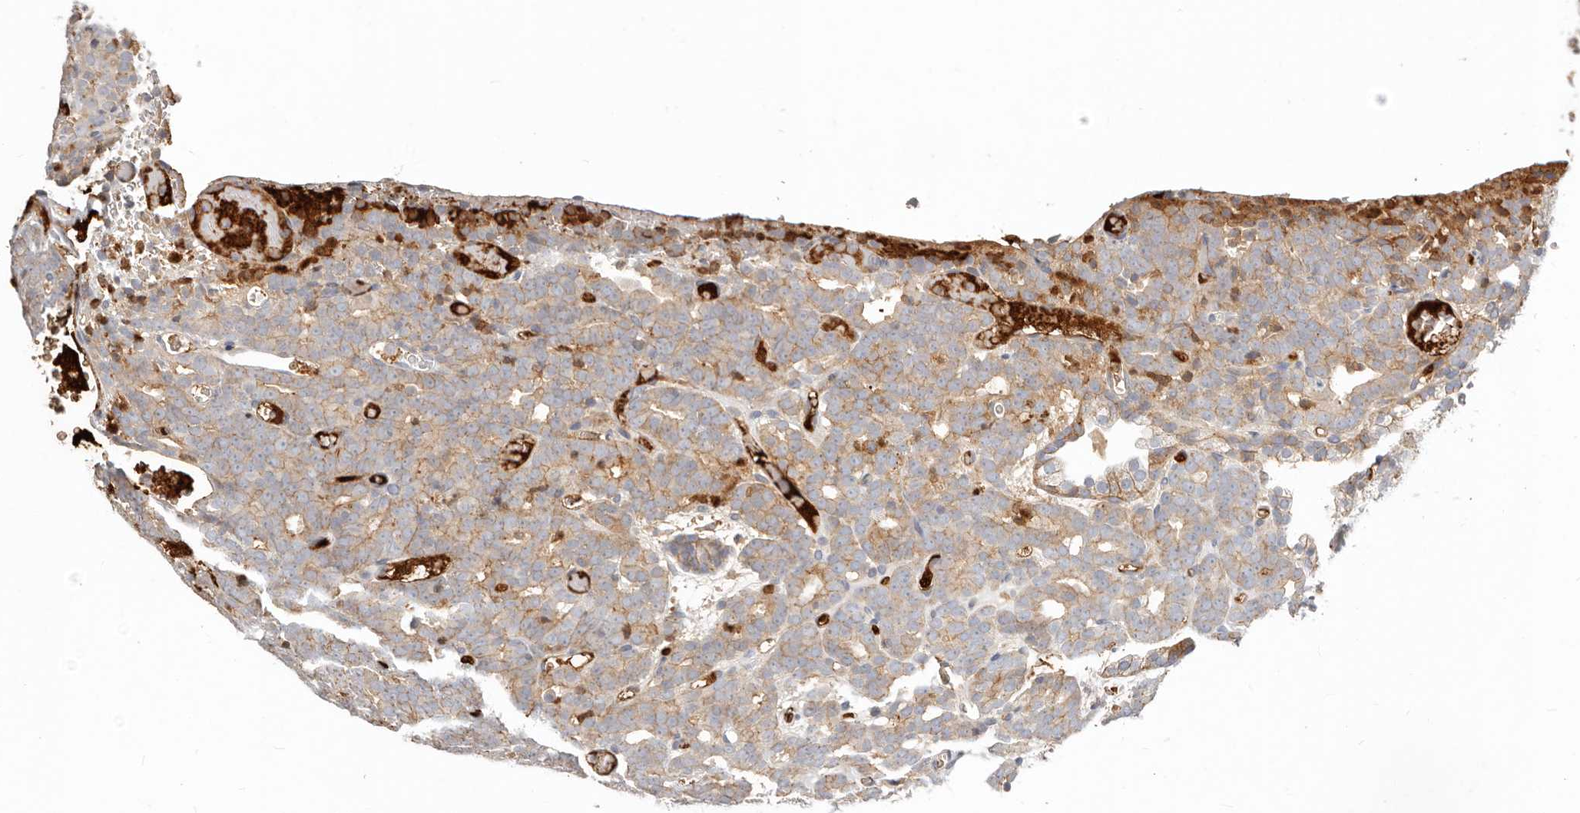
{"staining": {"intensity": "moderate", "quantity": "25%-75%", "location": "cytoplasmic/membranous"}, "tissue": "prostate cancer", "cell_type": "Tumor cells", "image_type": "cancer", "snomed": [{"axis": "morphology", "description": "Adenocarcinoma, High grade"}, {"axis": "topography", "description": "Prostate"}], "caption": "Immunohistochemical staining of prostate adenocarcinoma (high-grade) reveals moderate cytoplasmic/membranous protein staining in about 25%-75% of tumor cells.", "gene": "MTFR2", "patient": {"sex": "male", "age": 62}}